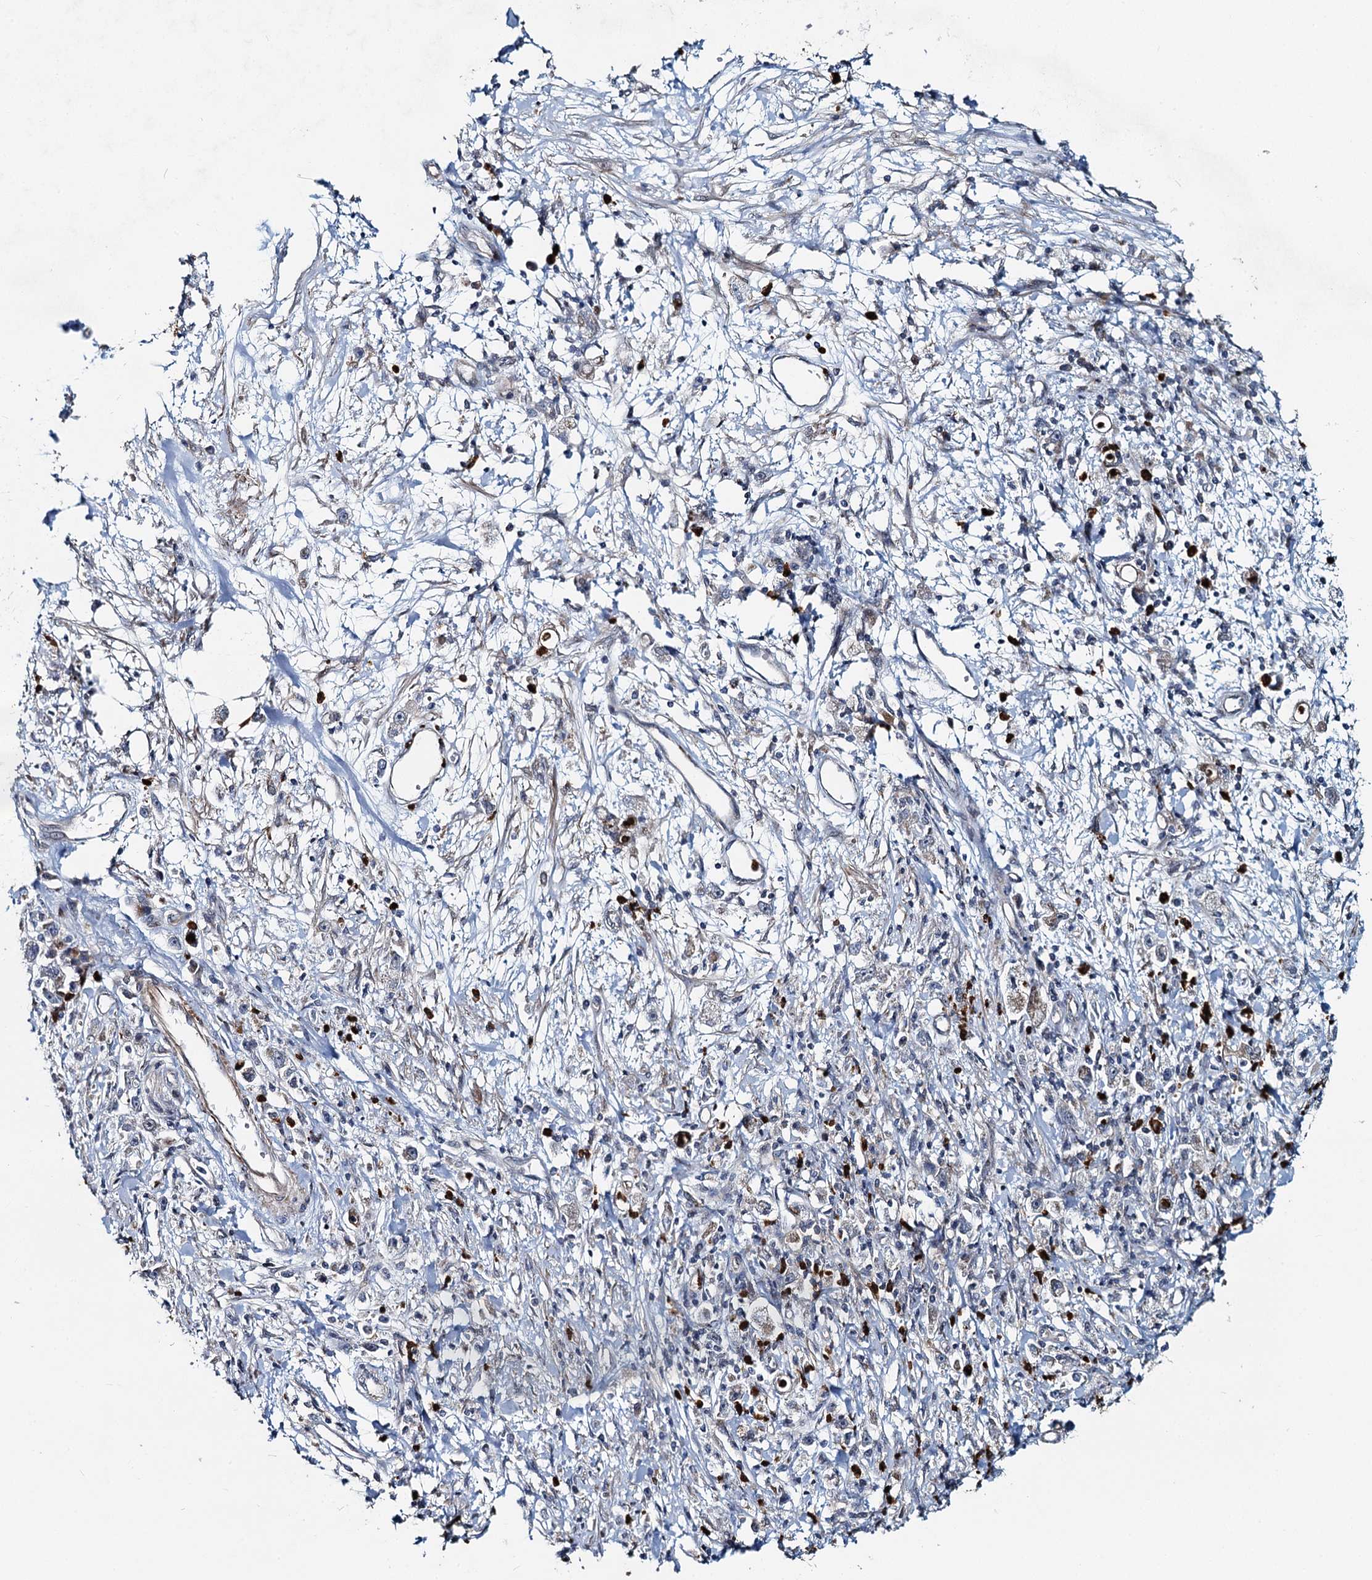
{"staining": {"intensity": "negative", "quantity": "none", "location": "none"}, "tissue": "stomach cancer", "cell_type": "Tumor cells", "image_type": "cancer", "snomed": [{"axis": "morphology", "description": "Adenocarcinoma, NOS"}, {"axis": "topography", "description": "Stomach"}], "caption": "An IHC micrograph of stomach cancer (adenocarcinoma) is shown. There is no staining in tumor cells of stomach cancer (adenocarcinoma).", "gene": "ADCY2", "patient": {"sex": "female", "age": 59}}